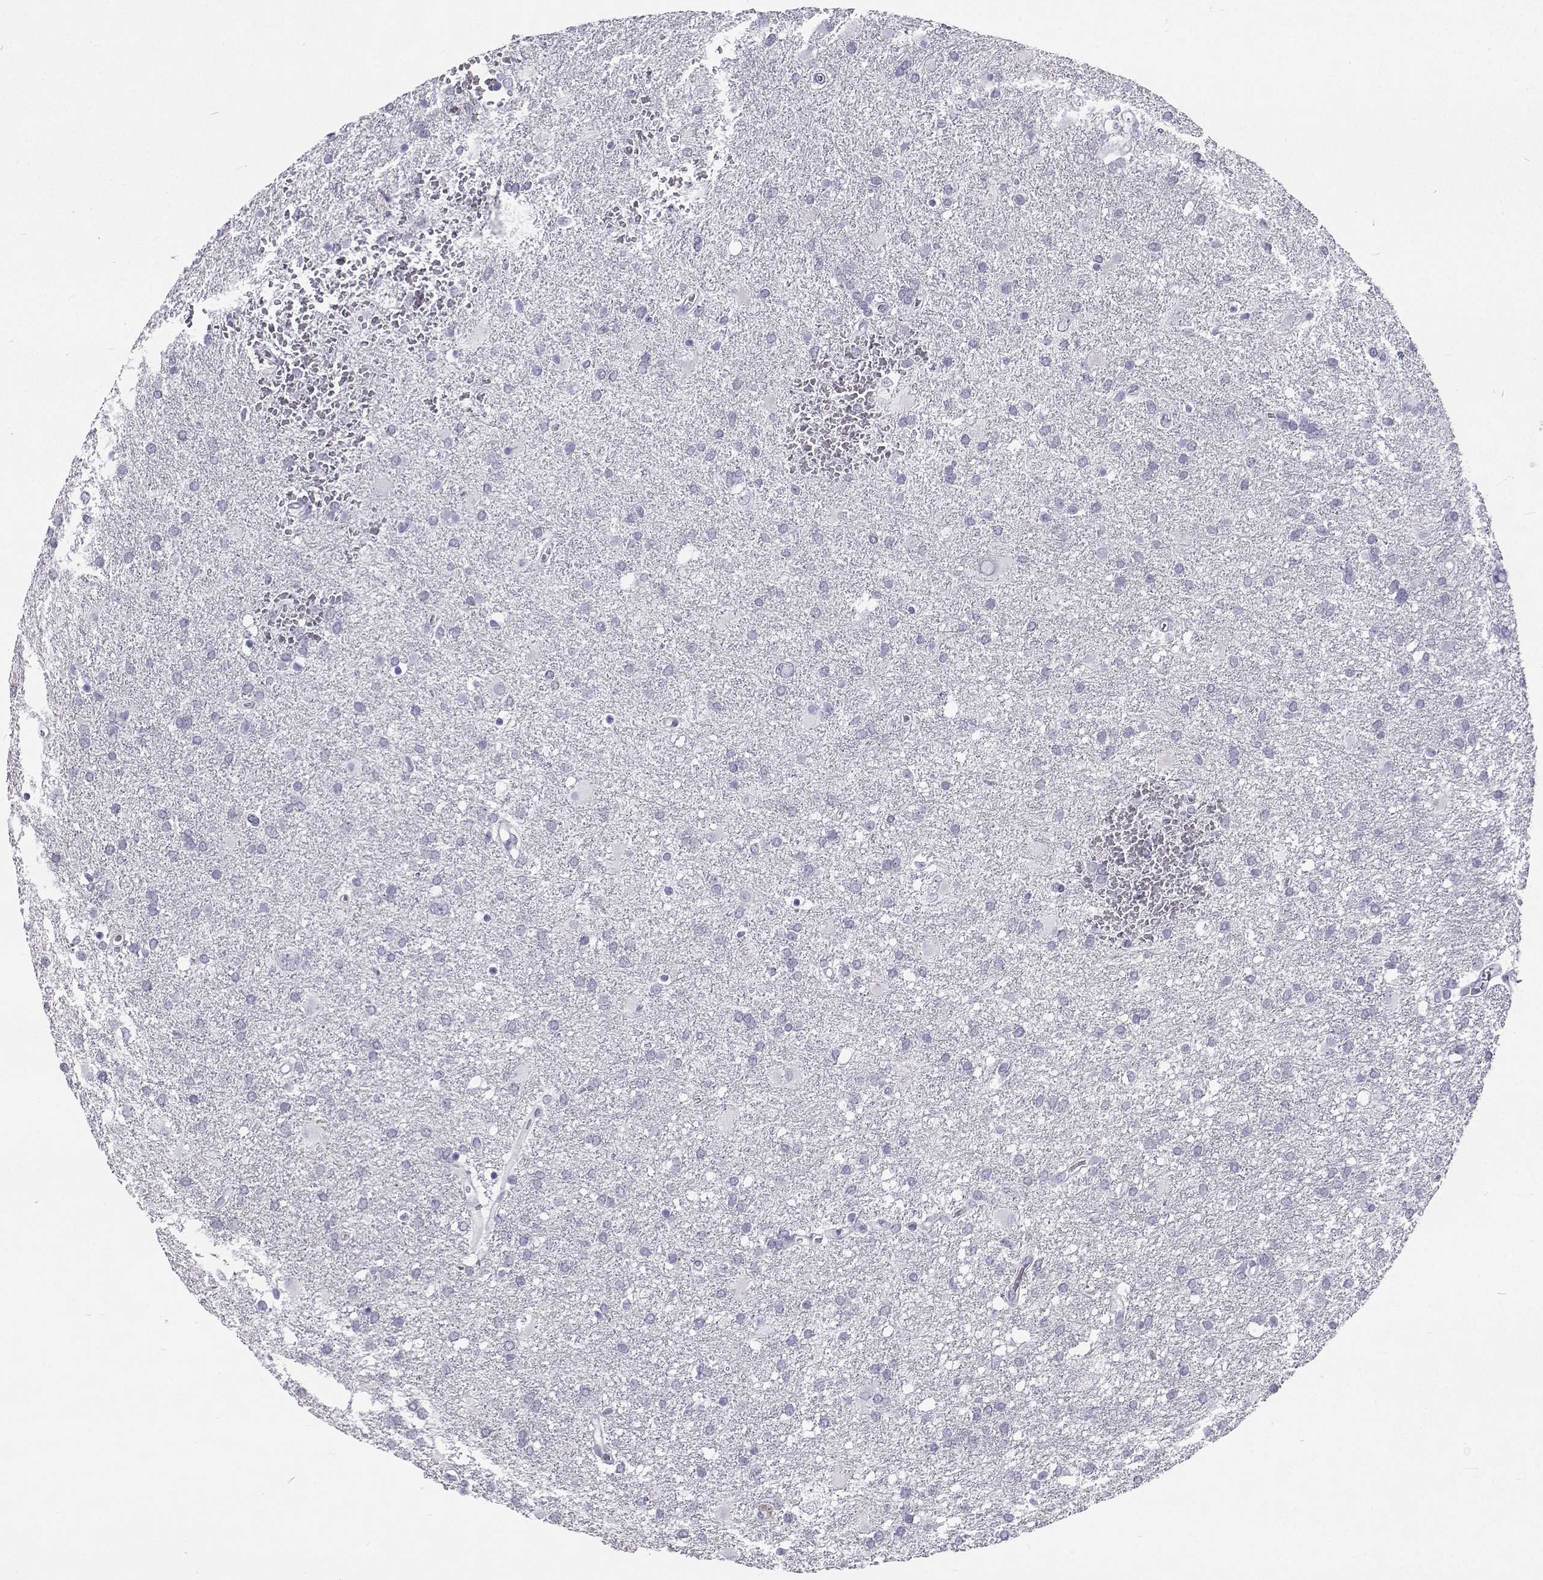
{"staining": {"intensity": "negative", "quantity": "none", "location": "none"}, "tissue": "glioma", "cell_type": "Tumor cells", "image_type": "cancer", "snomed": [{"axis": "morphology", "description": "Glioma, malignant, Low grade"}, {"axis": "topography", "description": "Brain"}], "caption": "Immunohistochemistry (IHC) of malignant glioma (low-grade) displays no positivity in tumor cells. (Immunohistochemistry, brightfield microscopy, high magnification).", "gene": "GALM", "patient": {"sex": "male", "age": 66}}